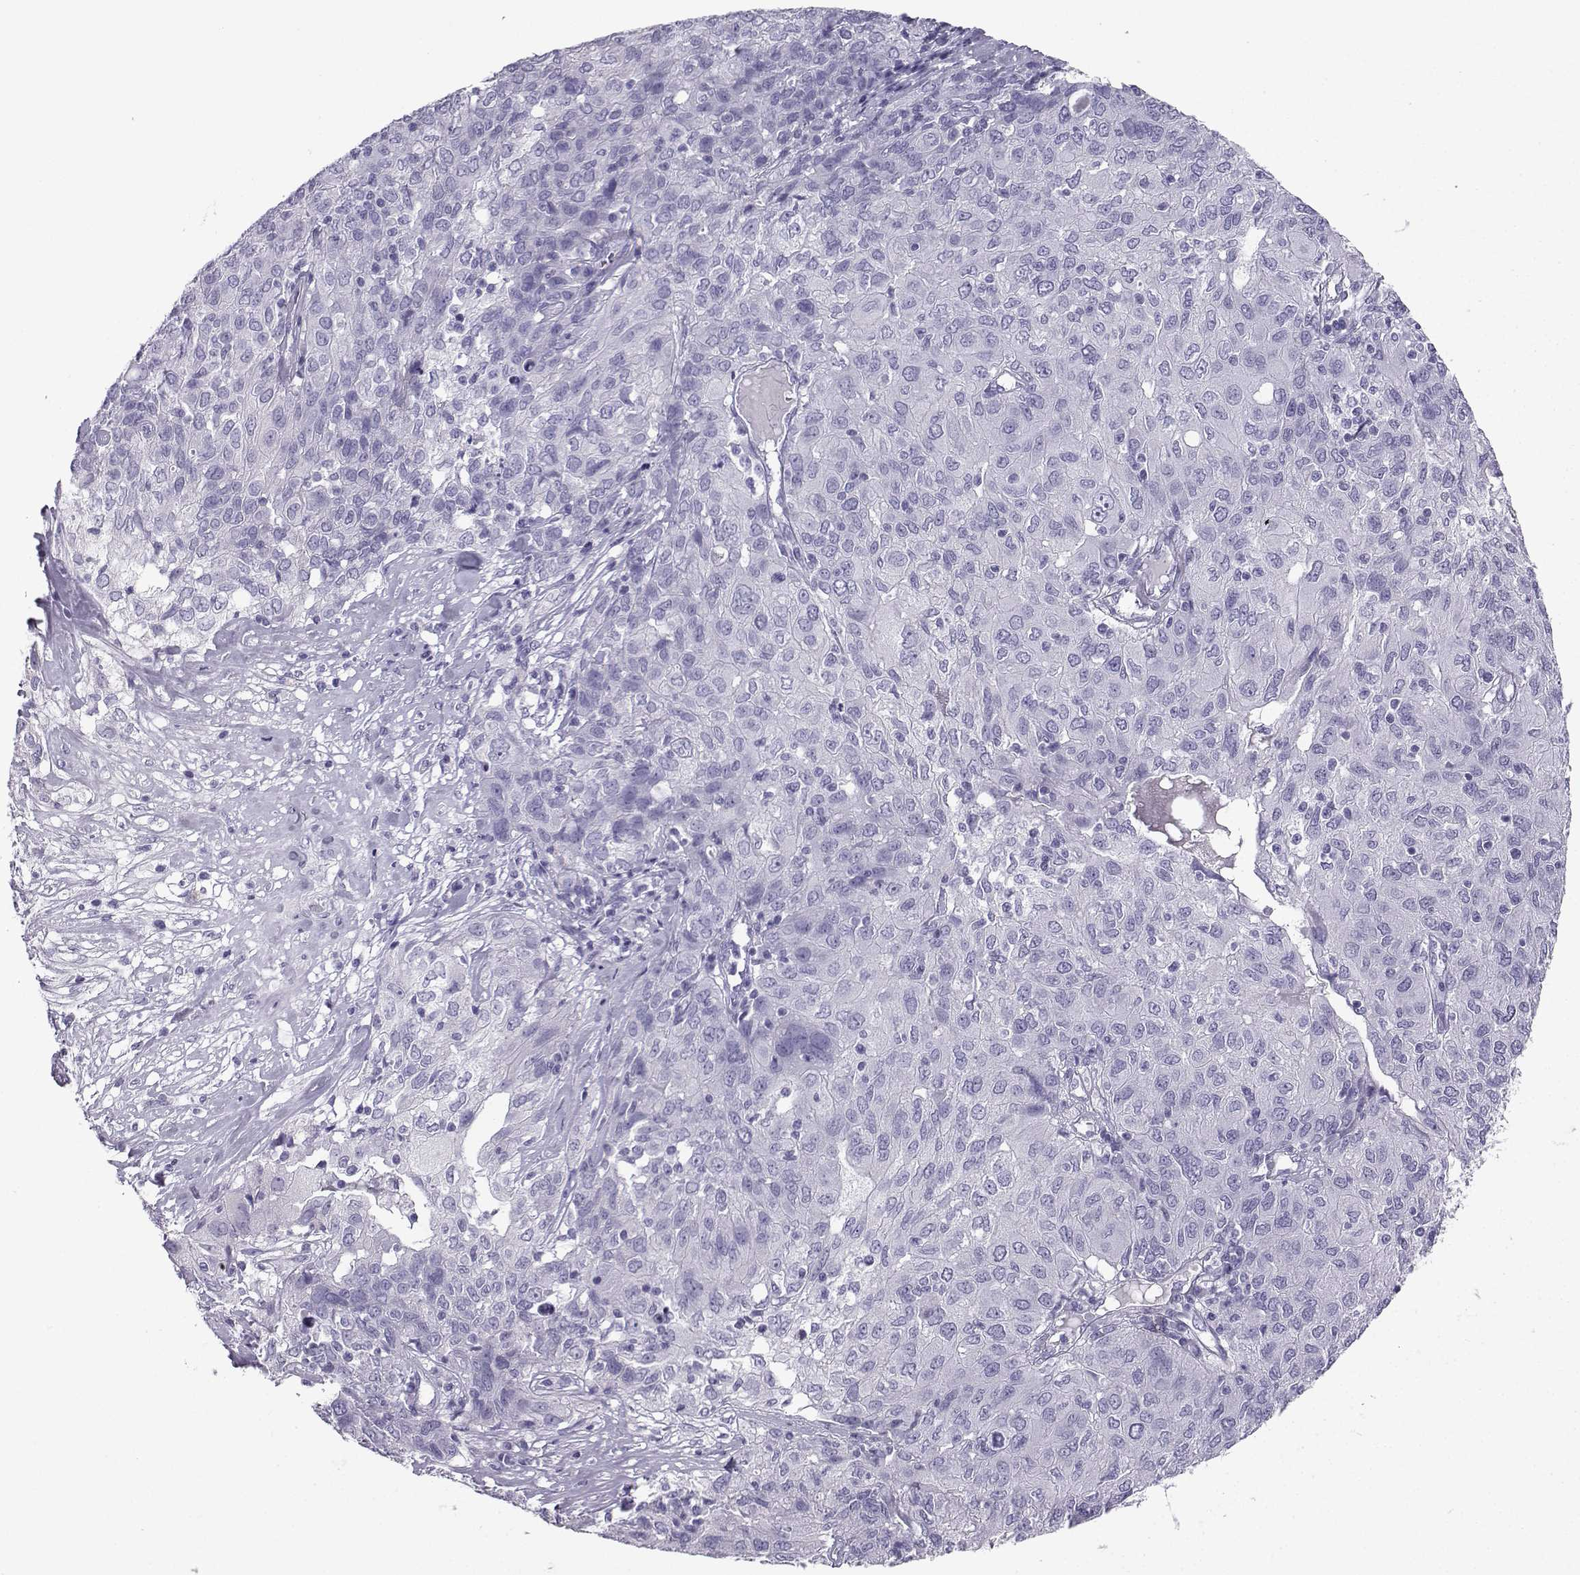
{"staining": {"intensity": "negative", "quantity": "none", "location": "none"}, "tissue": "ovarian cancer", "cell_type": "Tumor cells", "image_type": "cancer", "snomed": [{"axis": "morphology", "description": "Carcinoma, endometroid"}, {"axis": "topography", "description": "Ovary"}], "caption": "This is a image of IHC staining of ovarian endometroid carcinoma, which shows no positivity in tumor cells.", "gene": "NEFL", "patient": {"sex": "female", "age": 50}}